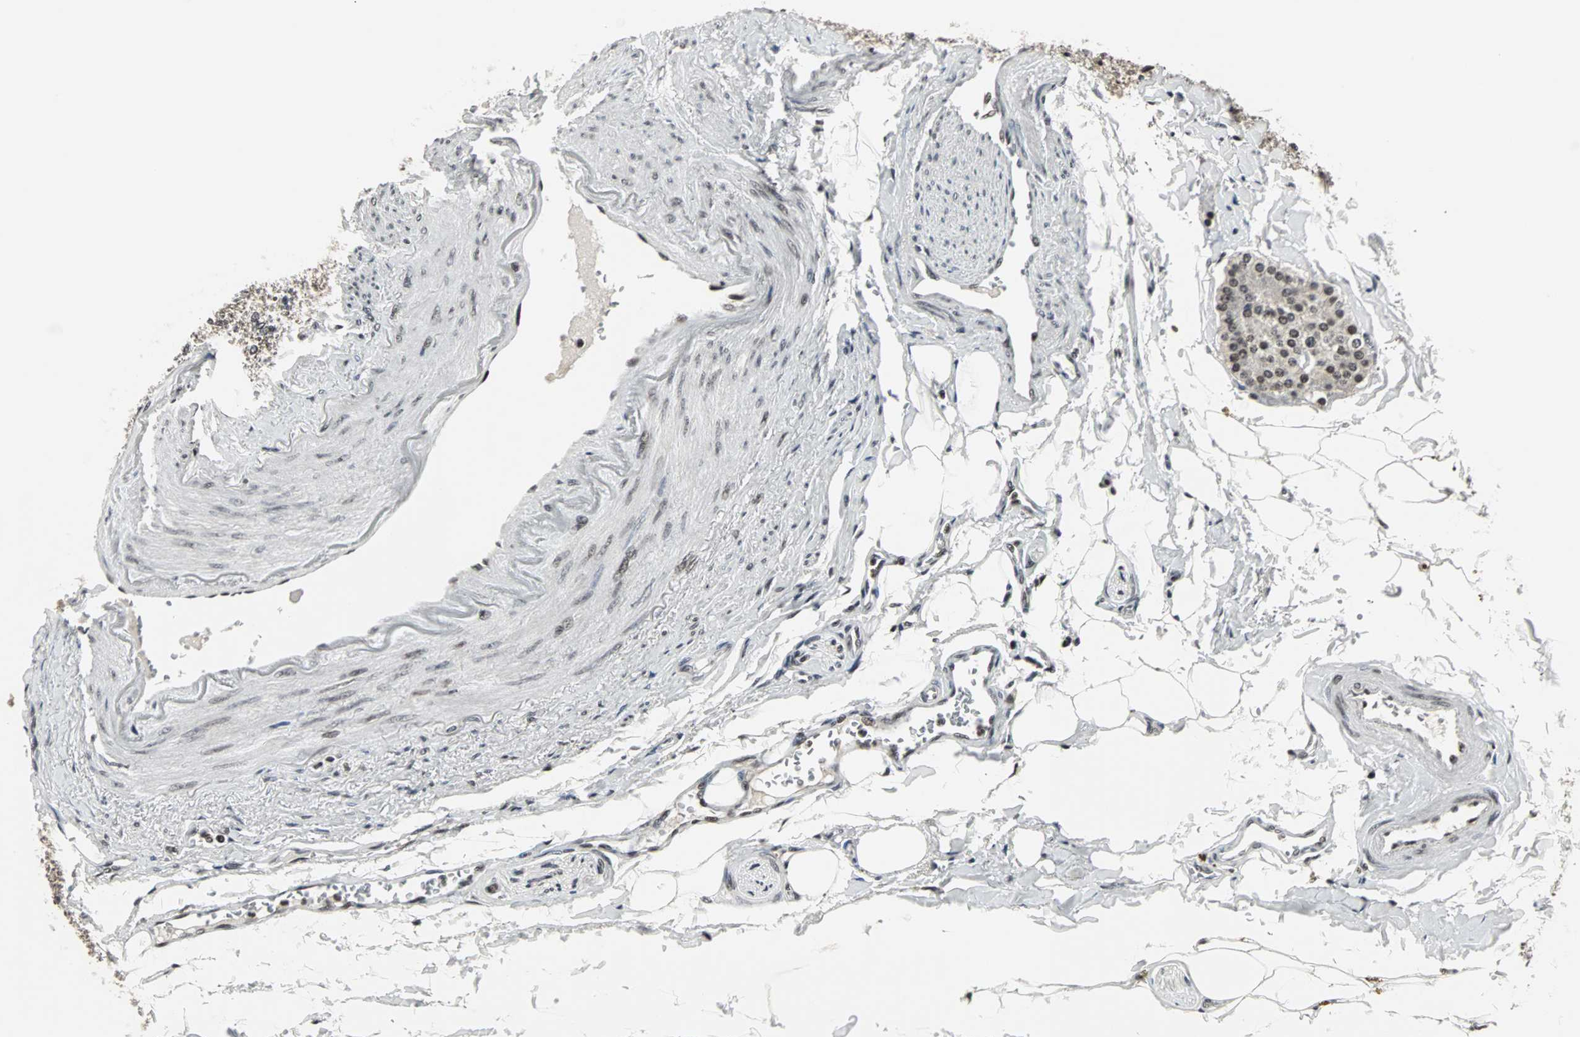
{"staining": {"intensity": "moderate", "quantity": ">75%", "location": "nuclear"}, "tissue": "carcinoid", "cell_type": "Tumor cells", "image_type": "cancer", "snomed": [{"axis": "morphology", "description": "Carcinoid, malignant, NOS"}, {"axis": "topography", "description": "Colon"}], "caption": "An immunohistochemistry (IHC) micrograph of tumor tissue is shown. Protein staining in brown shows moderate nuclear positivity in carcinoid within tumor cells.", "gene": "PNKP", "patient": {"sex": "female", "age": 61}}